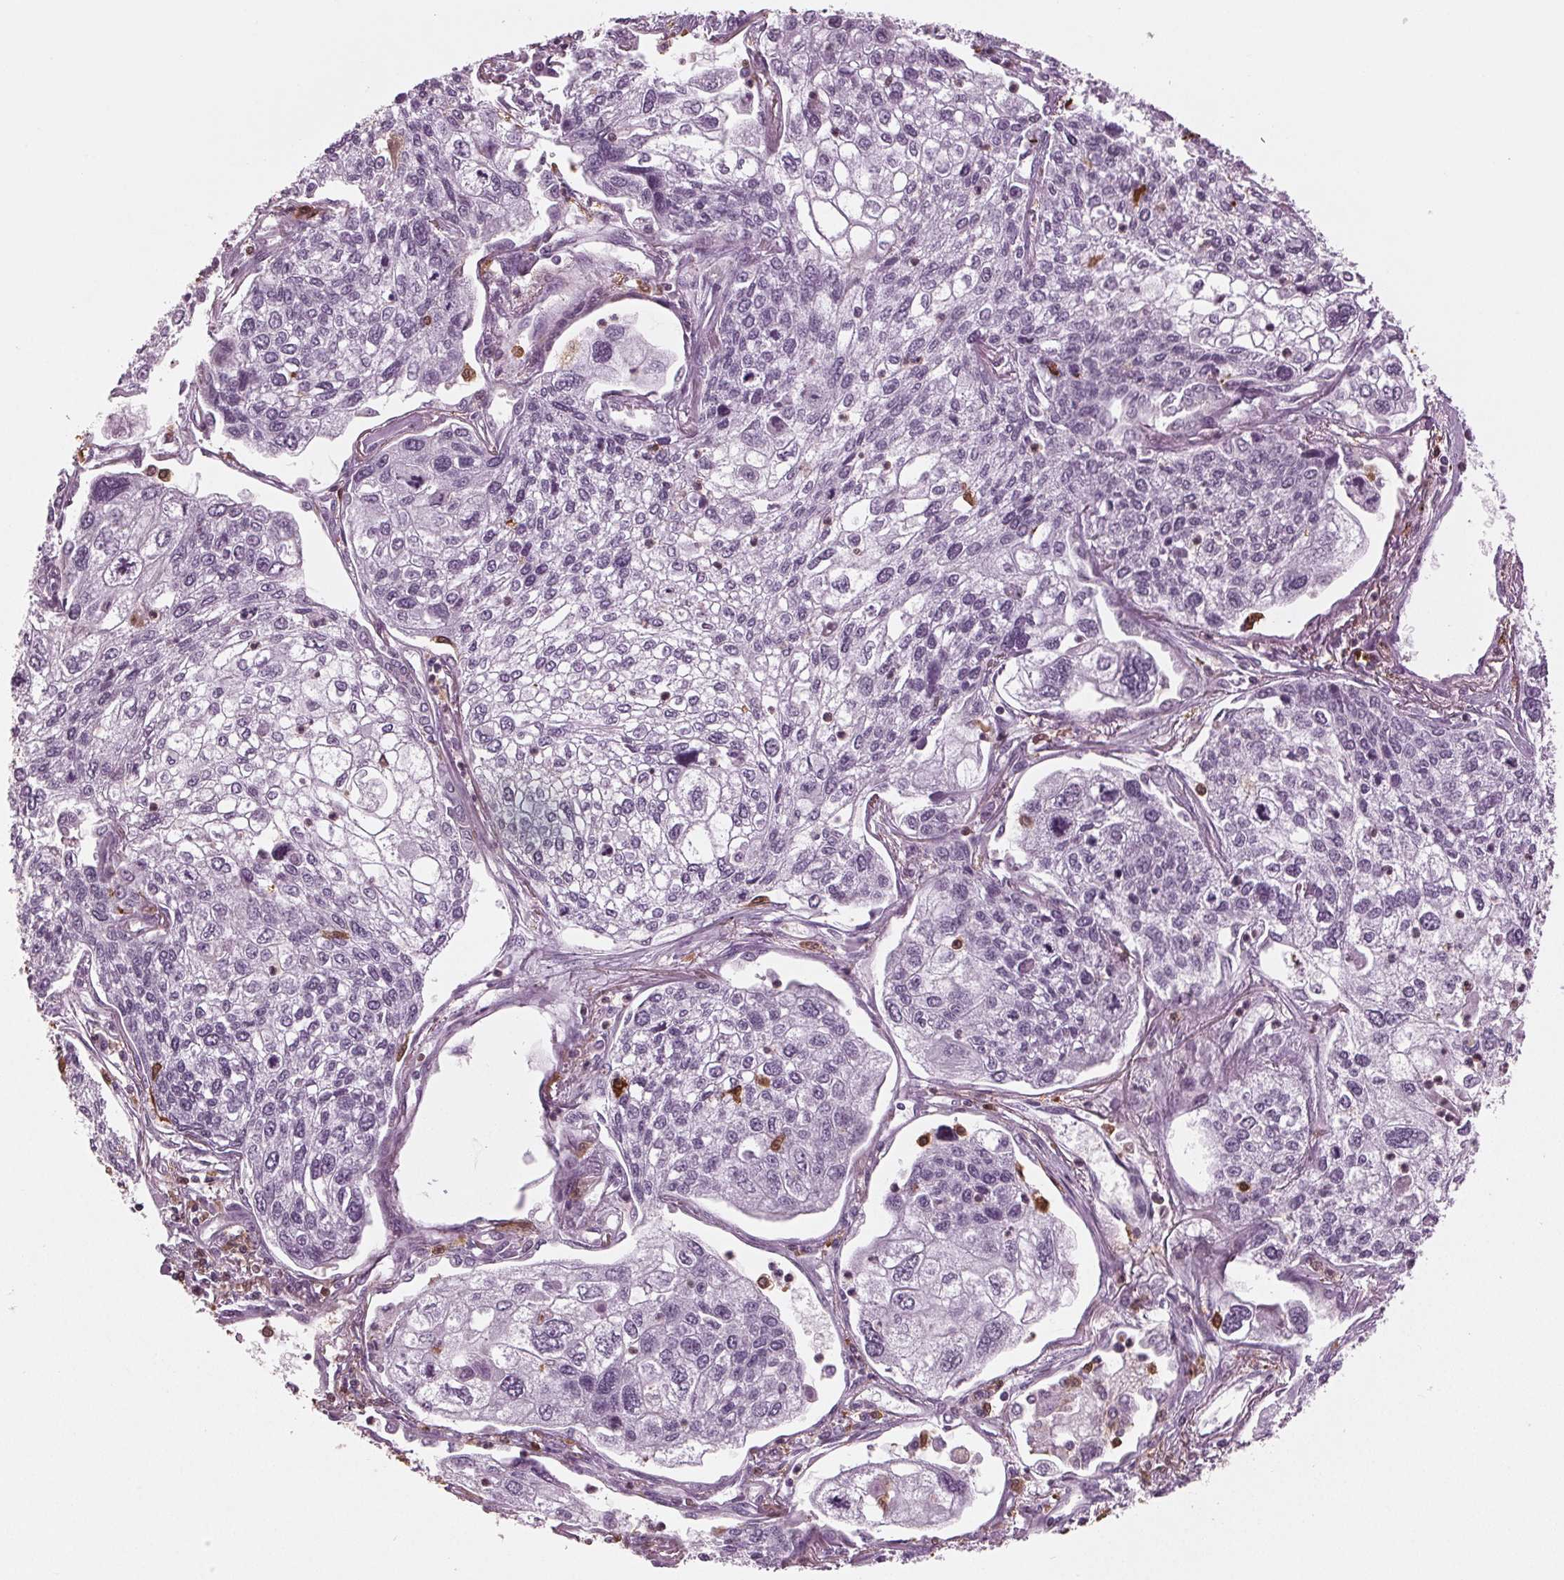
{"staining": {"intensity": "negative", "quantity": "none", "location": "none"}, "tissue": "lung cancer", "cell_type": "Tumor cells", "image_type": "cancer", "snomed": [{"axis": "morphology", "description": "Squamous cell carcinoma, NOS"}, {"axis": "topography", "description": "Lung"}], "caption": "Protein analysis of lung cancer exhibits no significant expression in tumor cells.", "gene": "BTLA", "patient": {"sex": "male", "age": 74}}